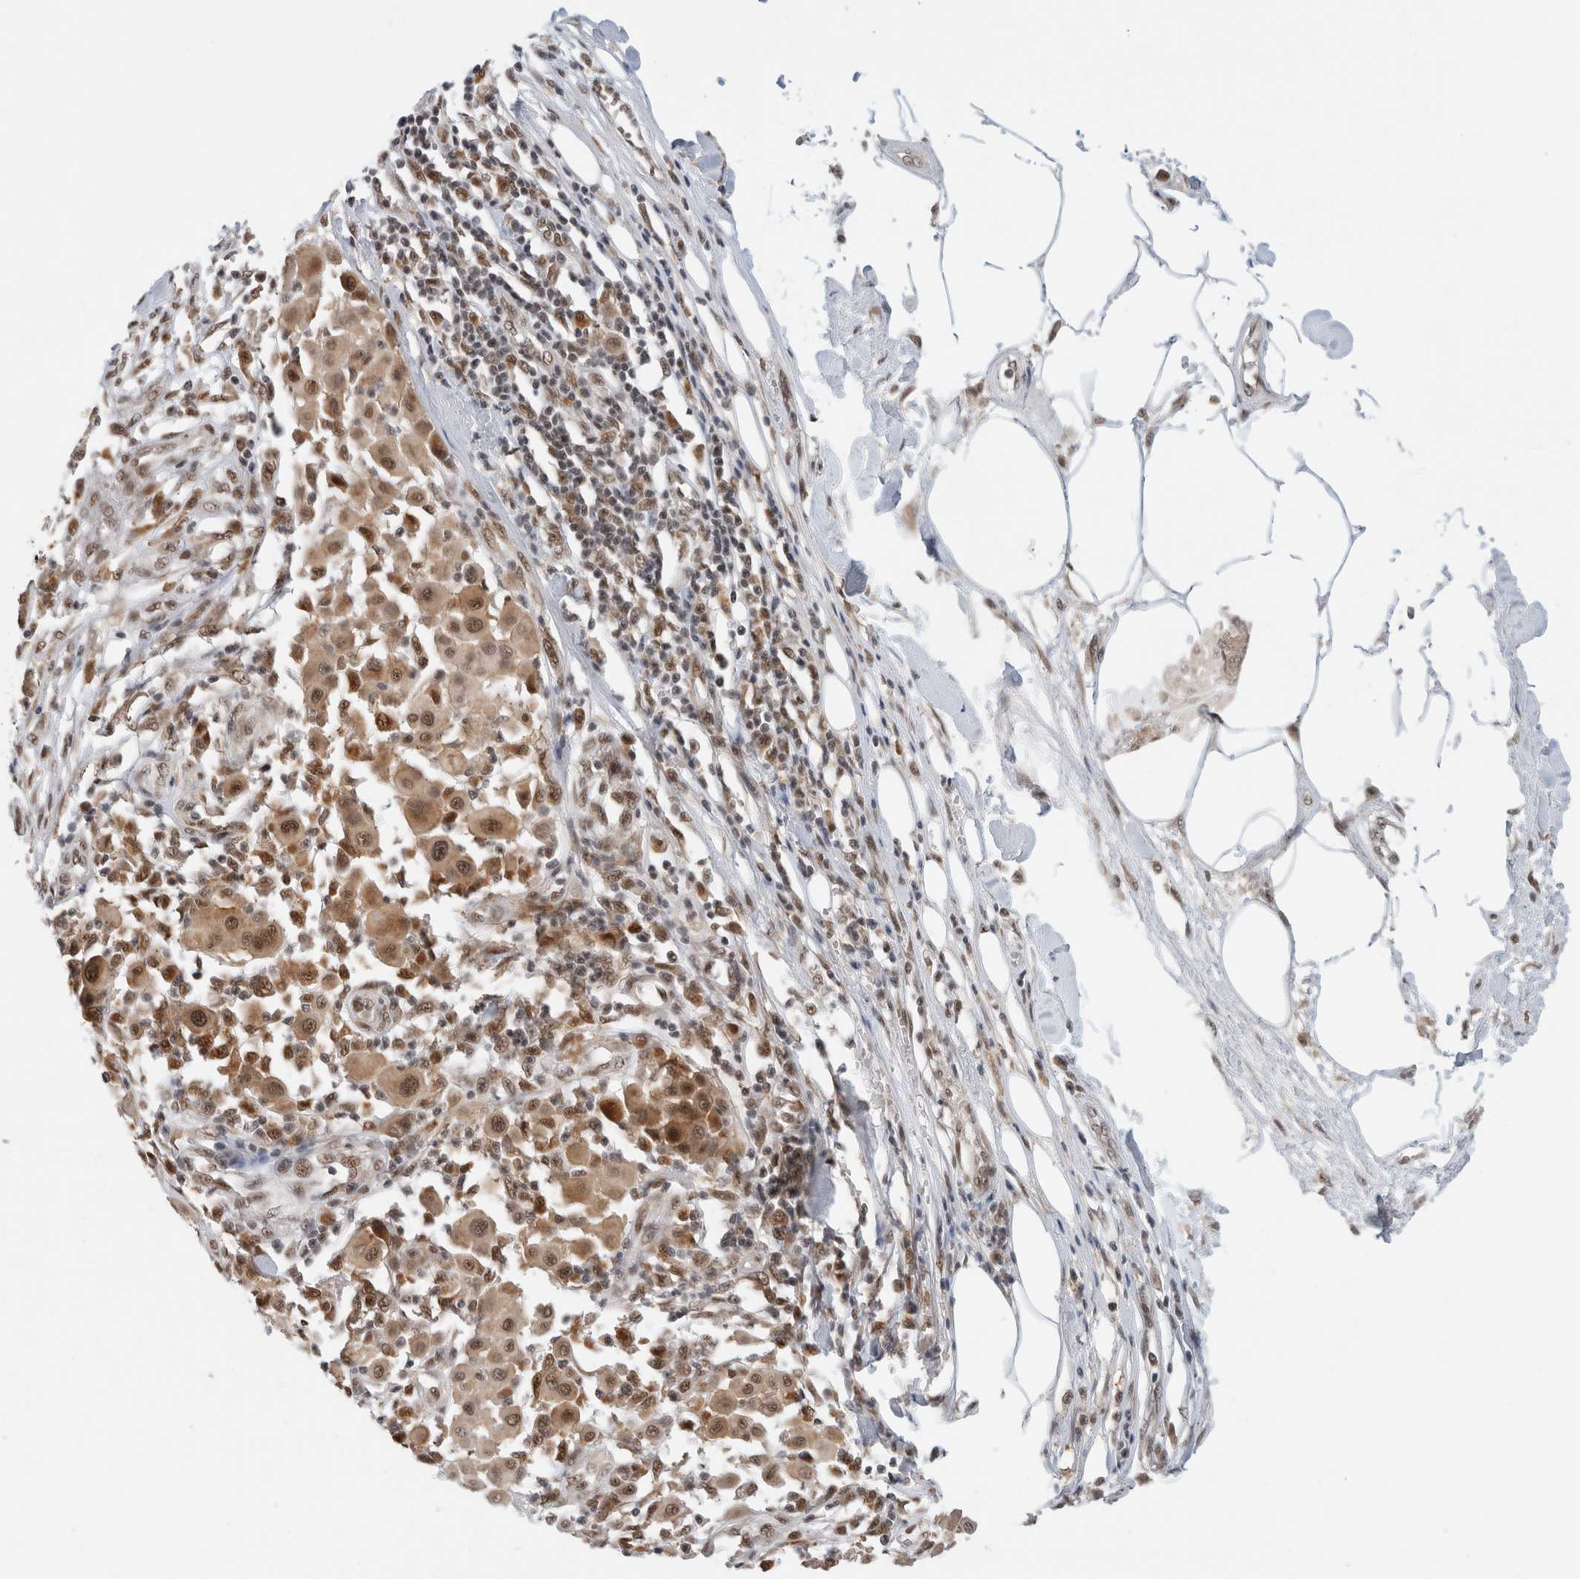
{"staining": {"intensity": "moderate", "quantity": ">75%", "location": "cytoplasmic/membranous,nuclear"}, "tissue": "melanoma", "cell_type": "Tumor cells", "image_type": "cancer", "snomed": [{"axis": "morphology", "description": "Malignant melanoma, Metastatic site"}, {"axis": "topography", "description": "Soft tissue"}], "caption": "Melanoma tissue exhibits moderate cytoplasmic/membranous and nuclear expression in approximately >75% of tumor cells", "gene": "NCAPG2", "patient": {"sex": "male", "age": 41}}